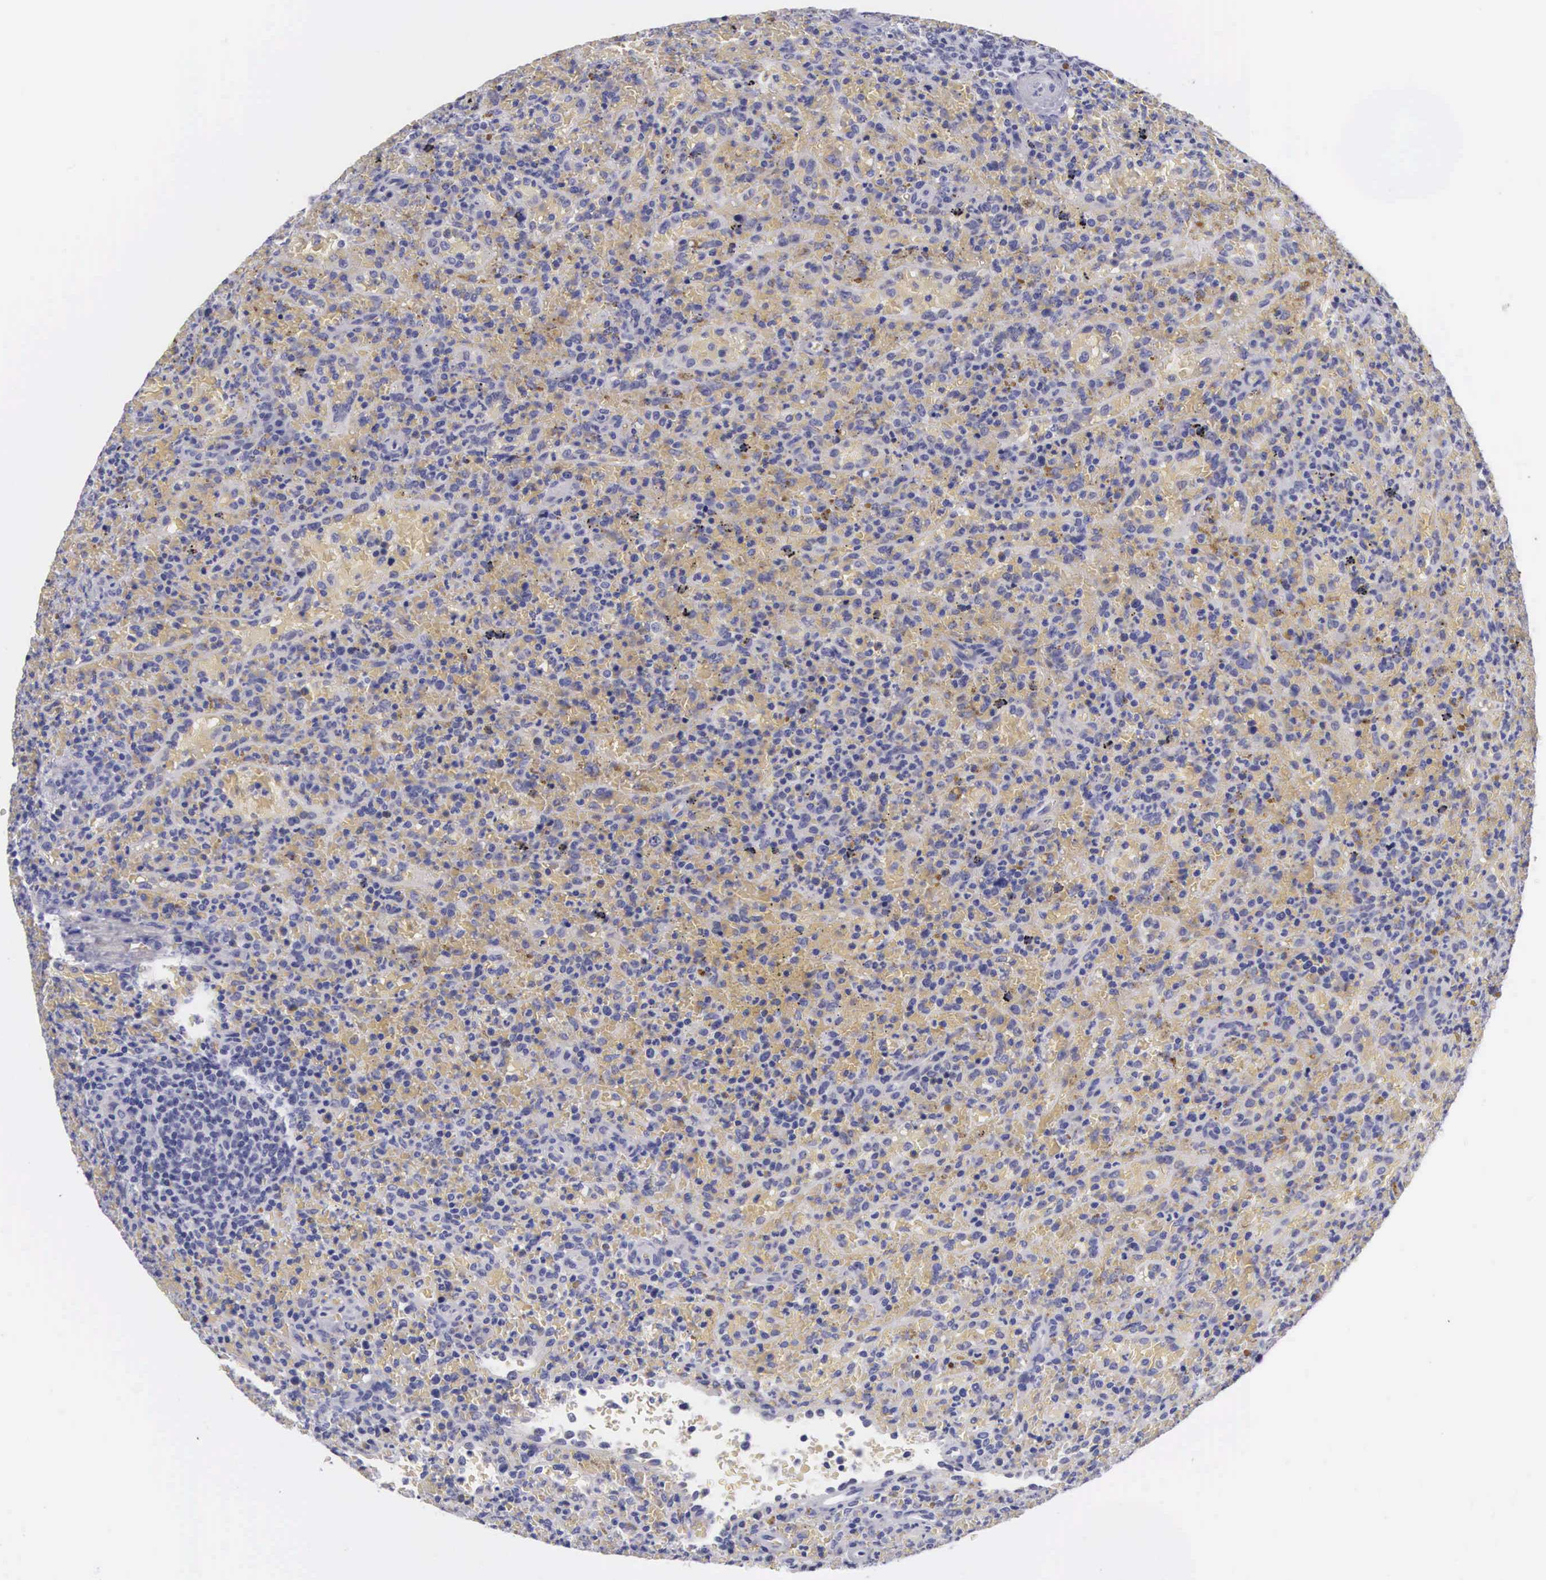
{"staining": {"intensity": "negative", "quantity": "none", "location": "none"}, "tissue": "lymphoma", "cell_type": "Tumor cells", "image_type": "cancer", "snomed": [{"axis": "morphology", "description": "Malignant lymphoma, non-Hodgkin's type, High grade"}, {"axis": "topography", "description": "Spleen"}, {"axis": "topography", "description": "Lymph node"}], "caption": "A micrograph of human high-grade malignant lymphoma, non-Hodgkin's type is negative for staining in tumor cells.", "gene": "SOX11", "patient": {"sex": "female", "age": 70}}